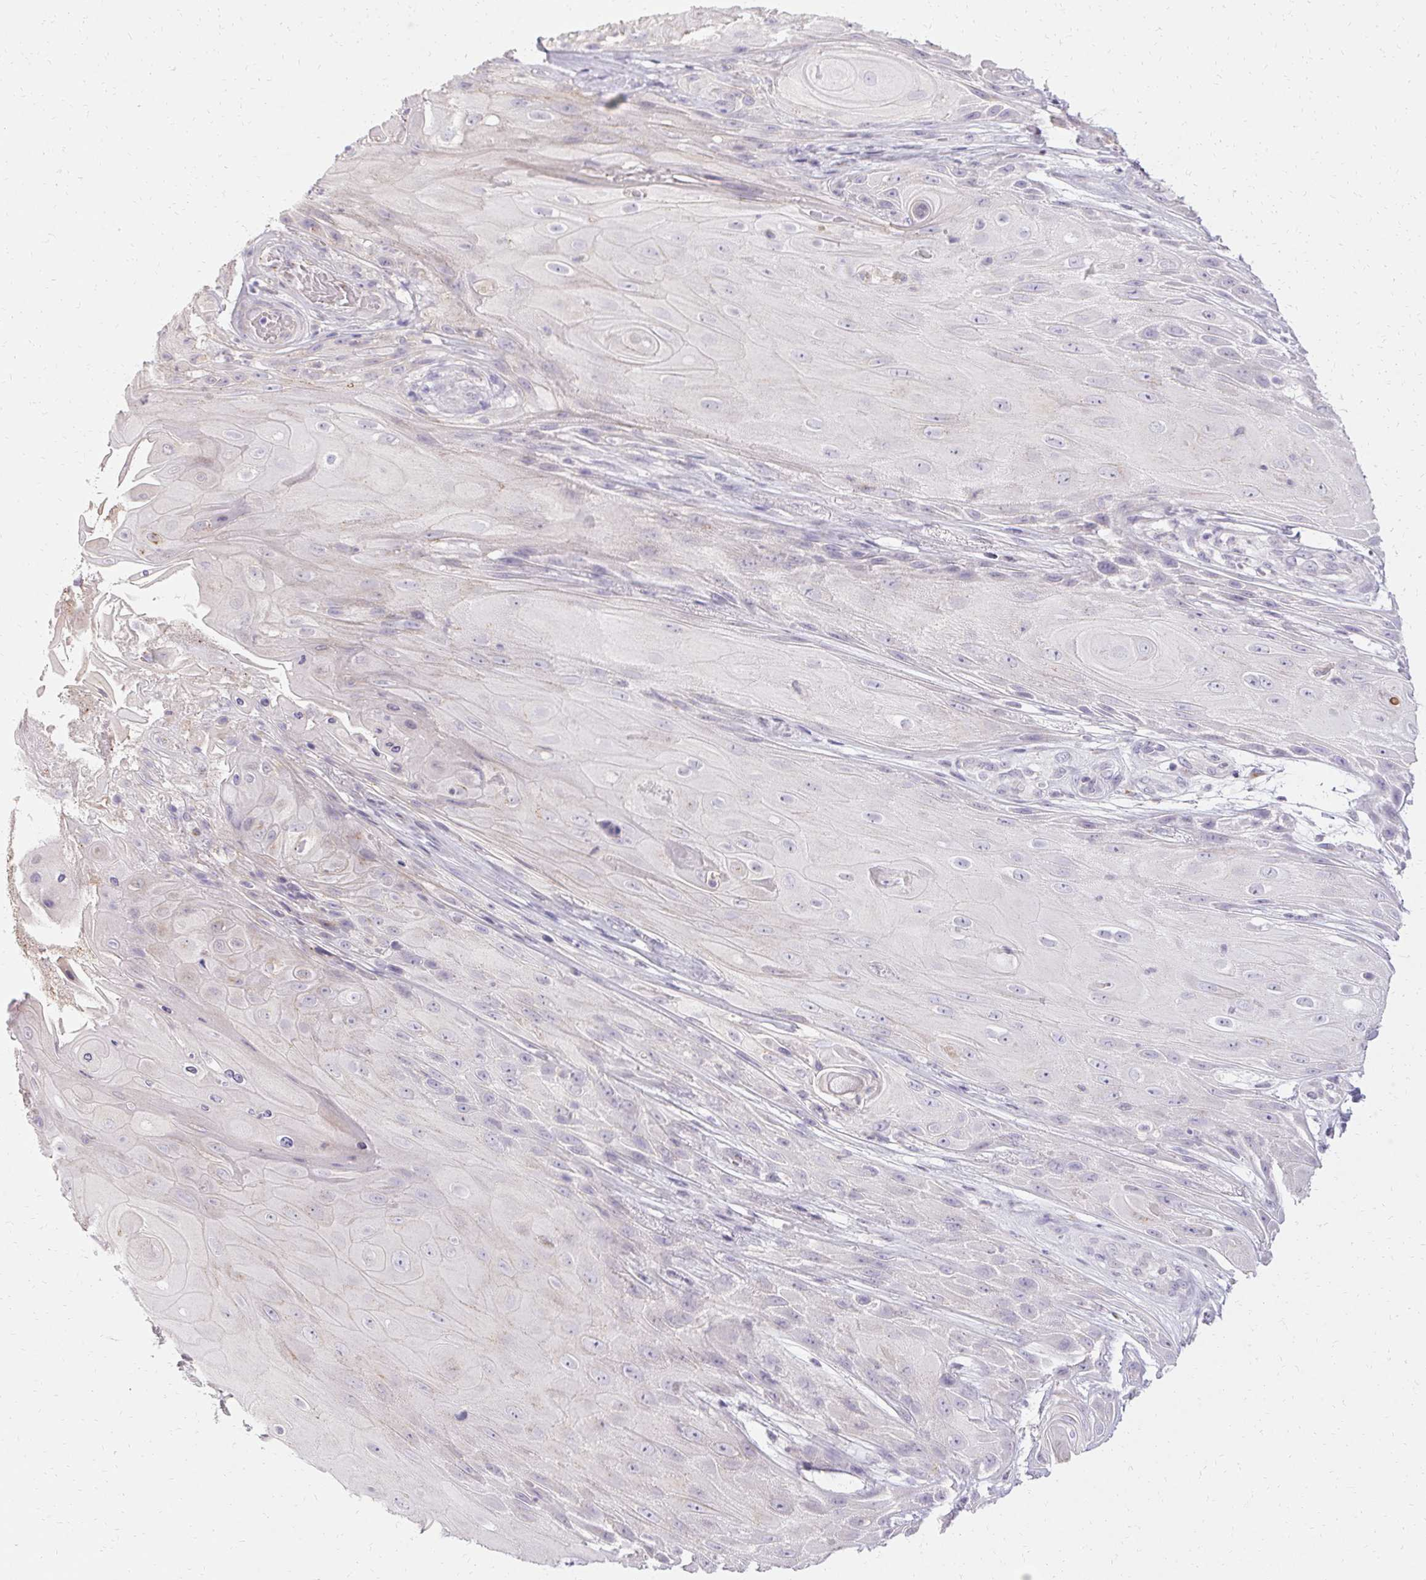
{"staining": {"intensity": "negative", "quantity": "none", "location": "none"}, "tissue": "skin cancer", "cell_type": "Tumor cells", "image_type": "cancer", "snomed": [{"axis": "morphology", "description": "Squamous cell carcinoma, NOS"}, {"axis": "topography", "description": "Skin"}], "caption": "Immunohistochemistry of human skin cancer (squamous cell carcinoma) reveals no positivity in tumor cells.", "gene": "HSD17B3", "patient": {"sex": "male", "age": 62}}